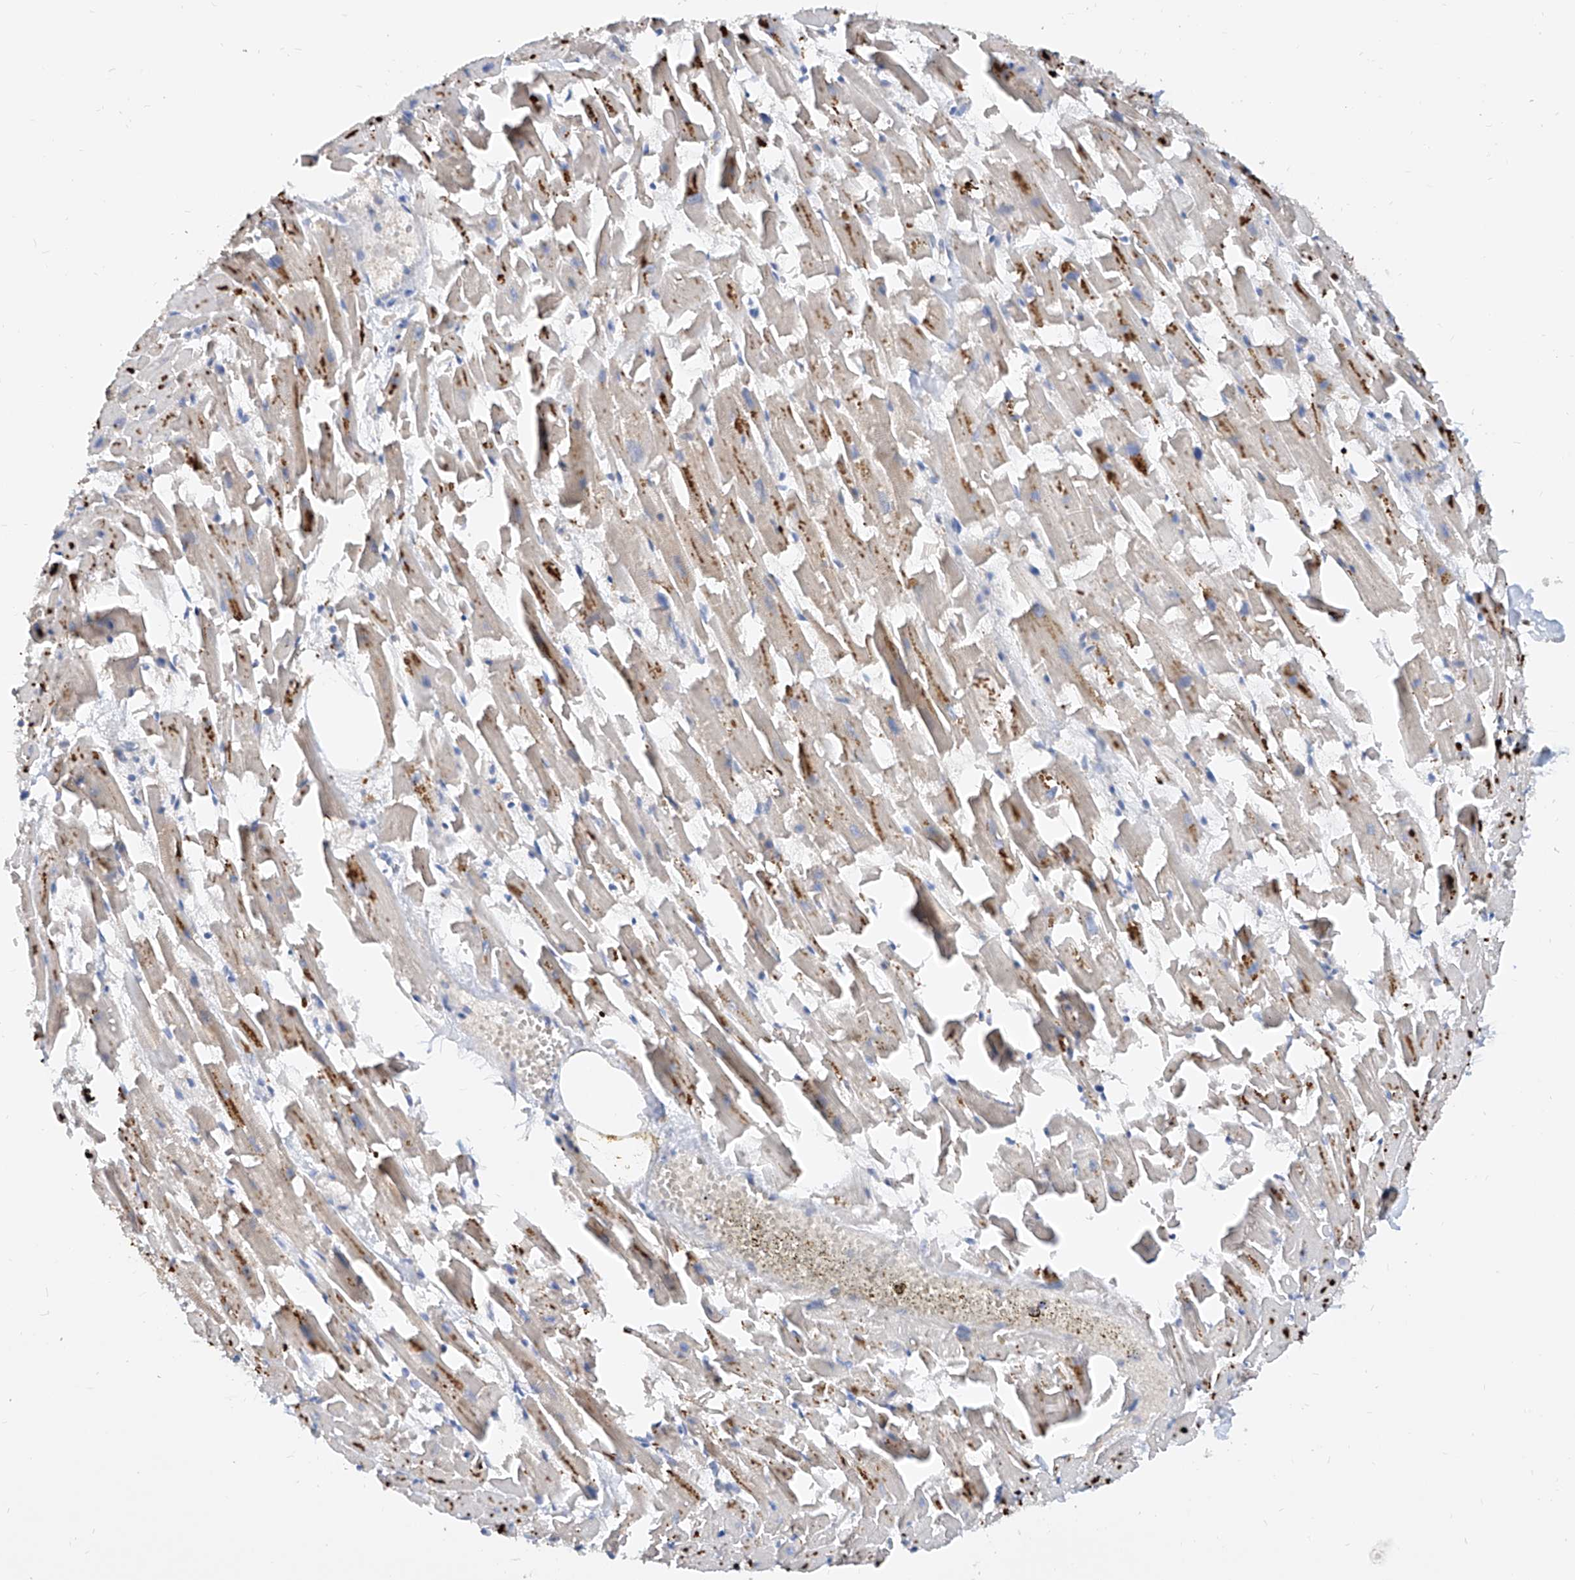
{"staining": {"intensity": "moderate", "quantity": ">75%", "location": "cytoplasmic/membranous"}, "tissue": "heart muscle", "cell_type": "Cardiomyocytes", "image_type": "normal", "snomed": [{"axis": "morphology", "description": "Normal tissue, NOS"}, {"axis": "topography", "description": "Heart"}], "caption": "DAB immunohistochemical staining of benign human heart muscle shows moderate cytoplasmic/membranous protein positivity in about >75% of cardiomyocytes. (DAB = brown stain, brightfield microscopy at high magnification).", "gene": "CARMIL3", "patient": {"sex": "female", "age": 64}}